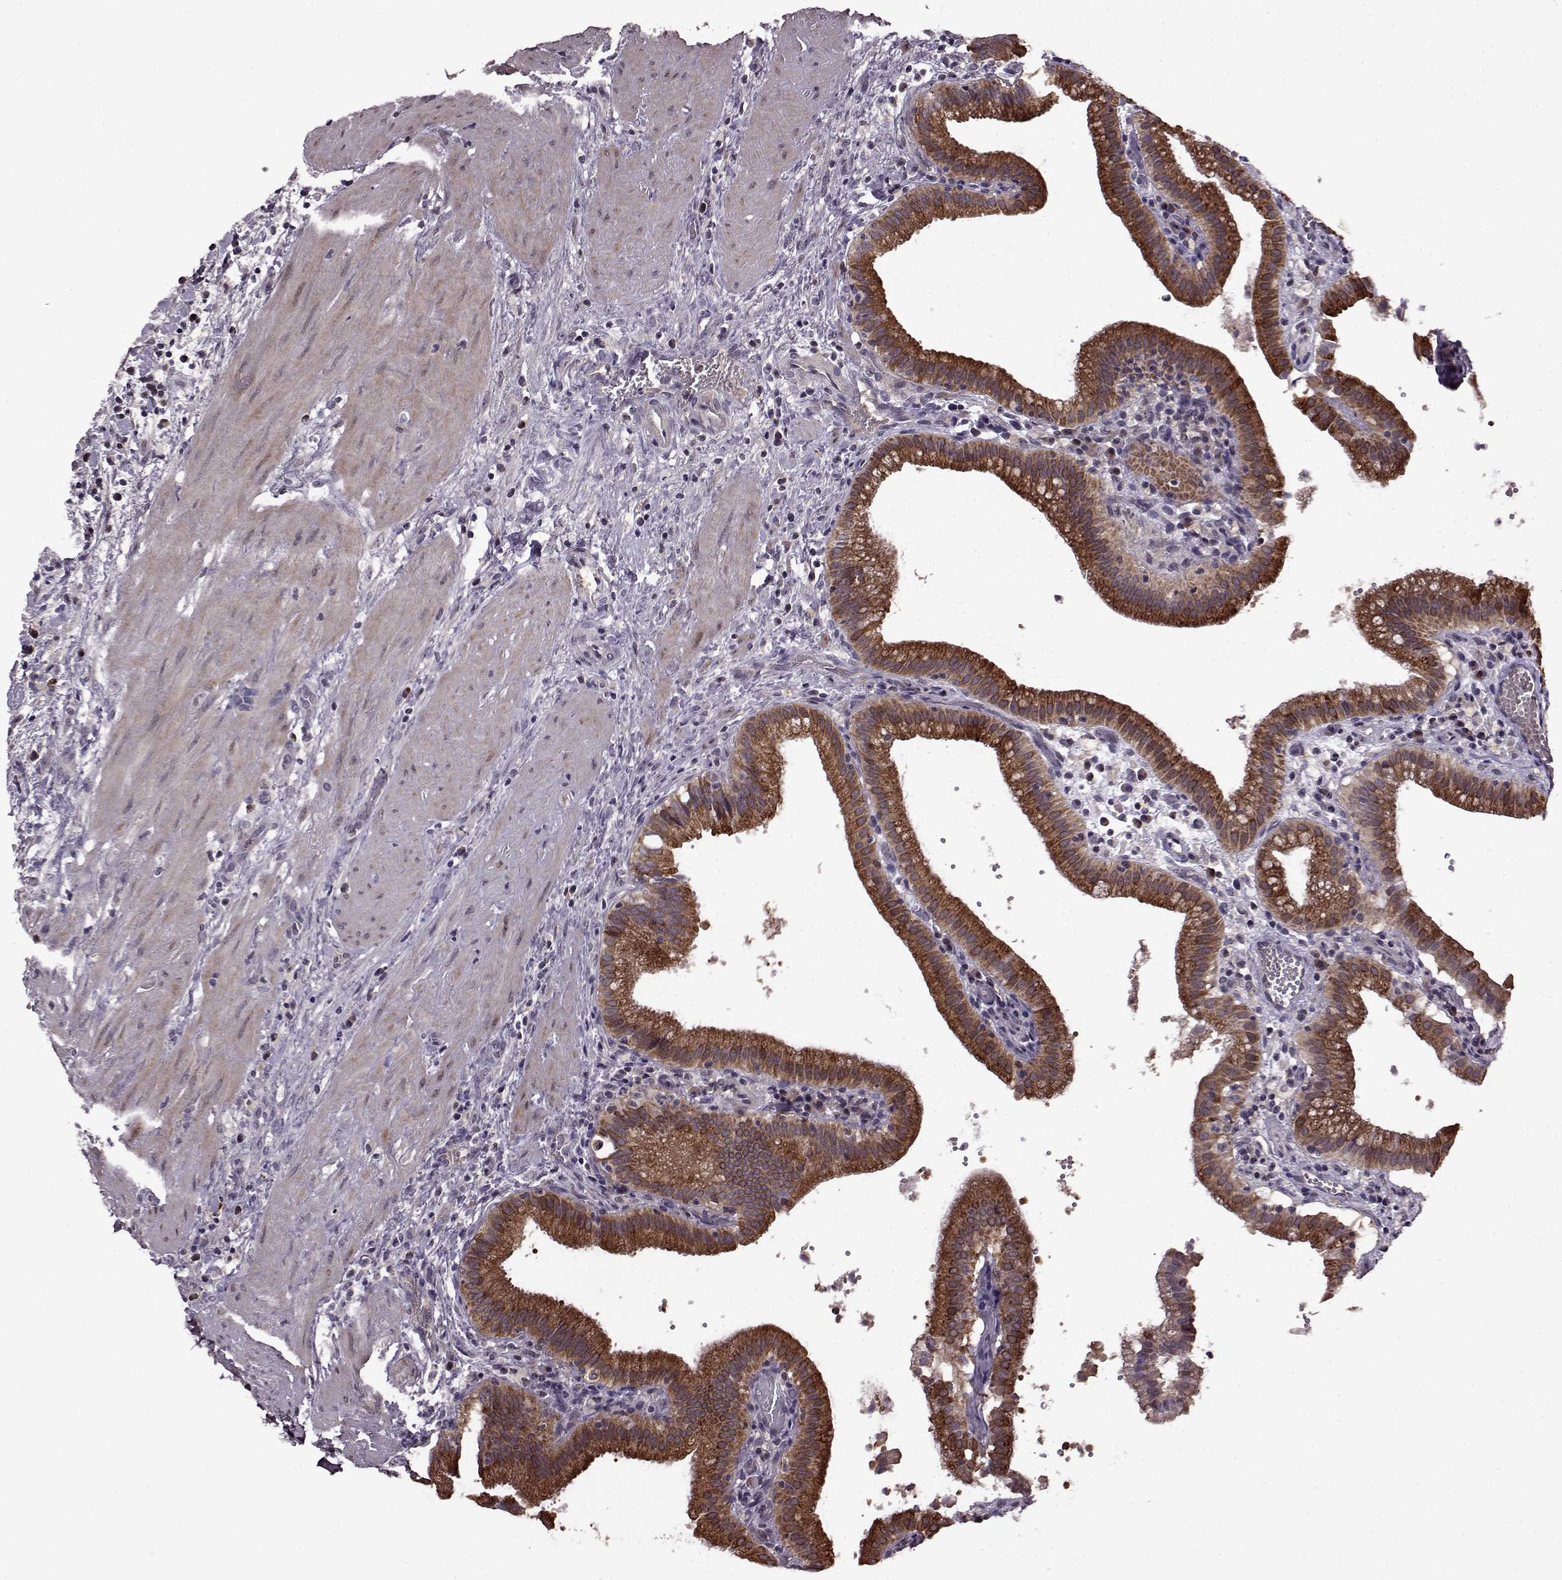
{"staining": {"intensity": "moderate", "quantity": ">75%", "location": "cytoplasmic/membranous"}, "tissue": "gallbladder", "cell_type": "Glandular cells", "image_type": "normal", "snomed": [{"axis": "morphology", "description": "Normal tissue, NOS"}, {"axis": "topography", "description": "Gallbladder"}], "caption": "Immunohistochemistry (IHC) staining of unremarkable gallbladder, which demonstrates medium levels of moderate cytoplasmic/membranous staining in approximately >75% of glandular cells indicating moderate cytoplasmic/membranous protein positivity. The staining was performed using DAB (3,3'-diaminobenzidine) (brown) for protein detection and nuclei were counterstained in hematoxylin (blue).", "gene": "MAIP1", "patient": {"sex": "male", "age": 42}}